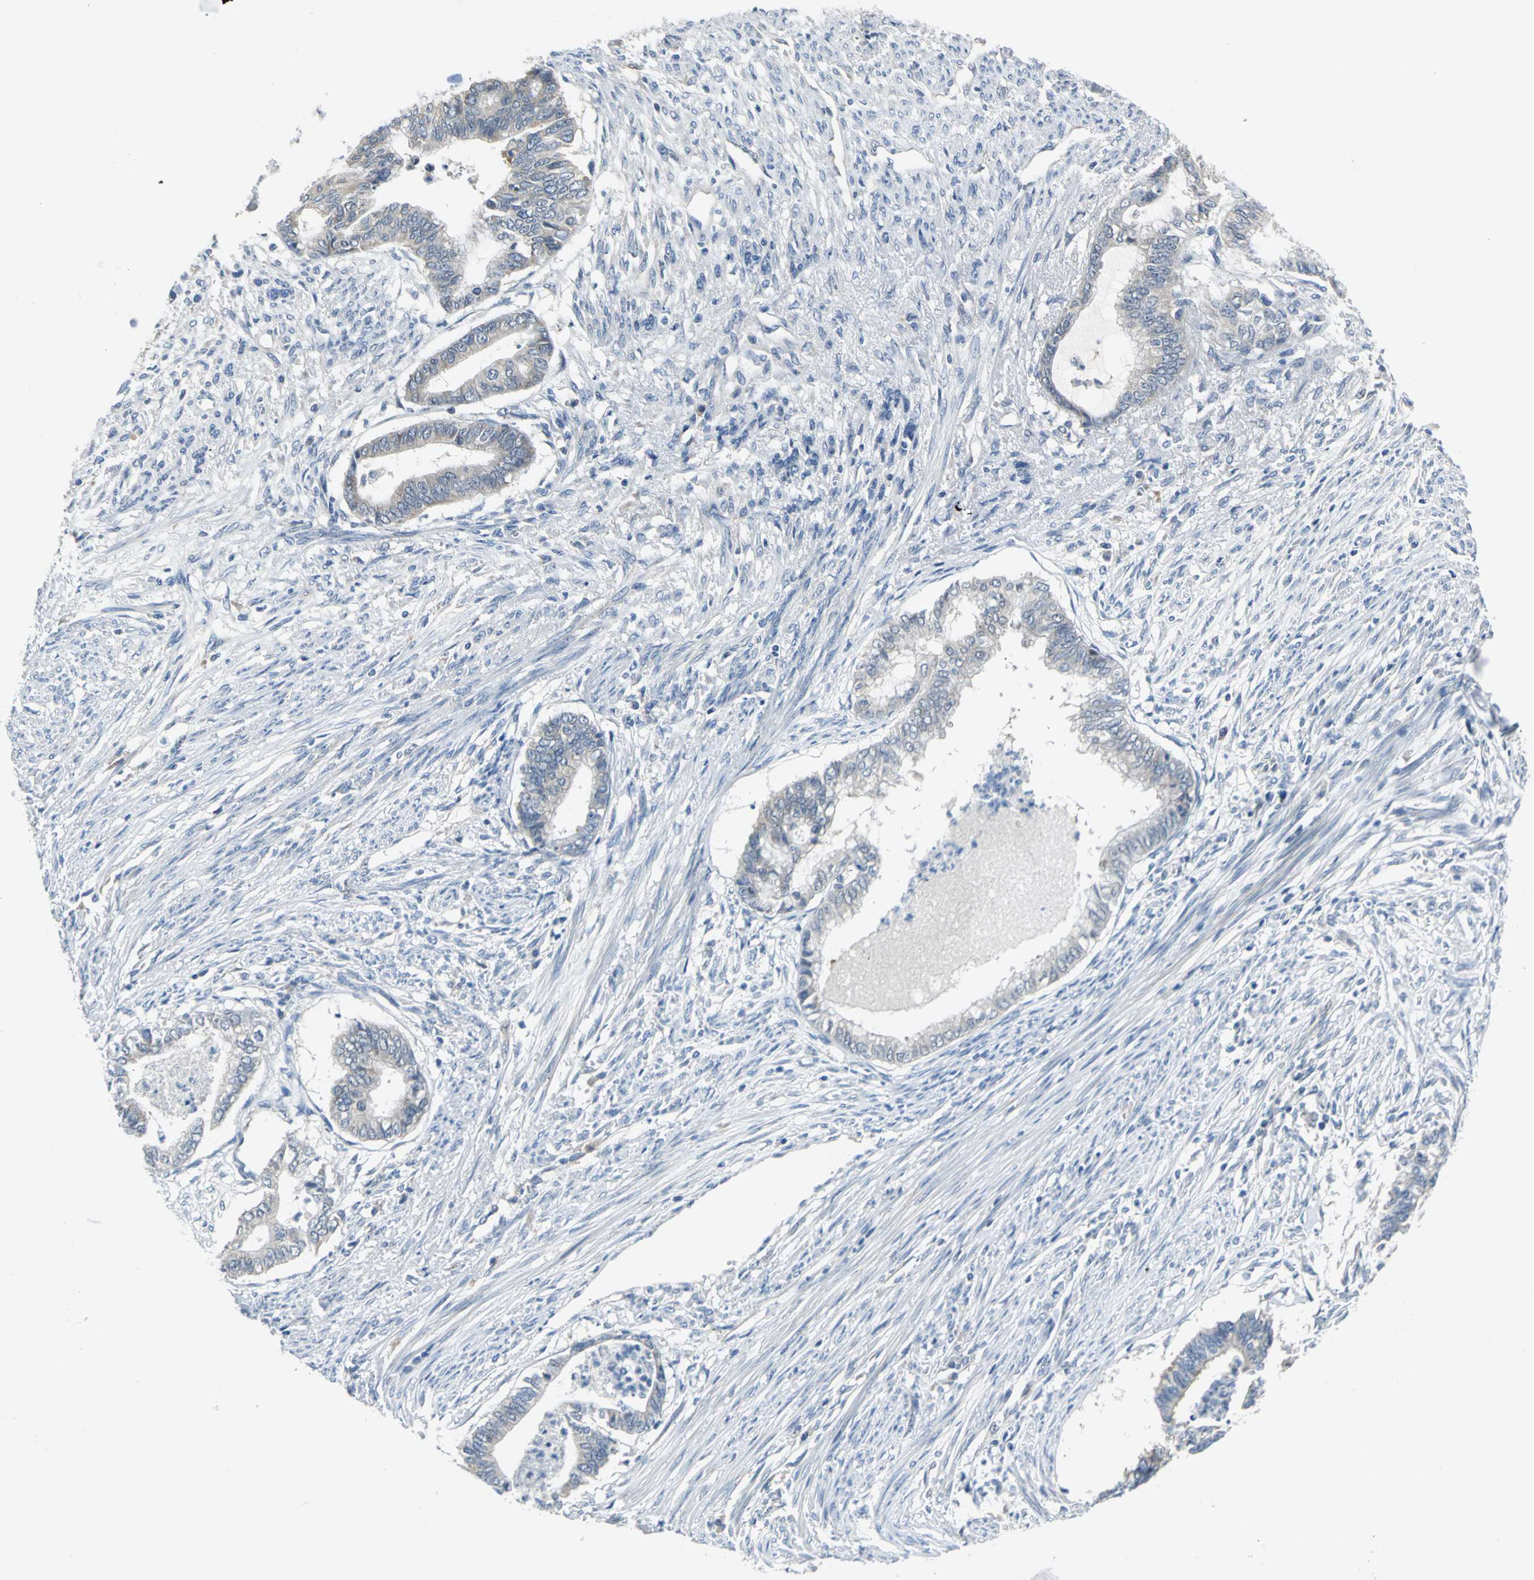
{"staining": {"intensity": "moderate", "quantity": "<25%", "location": "cytoplasmic/membranous"}, "tissue": "endometrial cancer", "cell_type": "Tumor cells", "image_type": "cancer", "snomed": [{"axis": "morphology", "description": "Adenocarcinoma, NOS"}, {"axis": "topography", "description": "Endometrium"}], "caption": "The image demonstrates immunohistochemical staining of adenocarcinoma (endometrial). There is moderate cytoplasmic/membranous staining is present in about <25% of tumor cells. The staining is performed using DAB (3,3'-diaminobenzidine) brown chromogen to label protein expression. The nuclei are counter-stained blue using hematoxylin.", "gene": "ZNF415", "patient": {"sex": "female", "age": 79}}